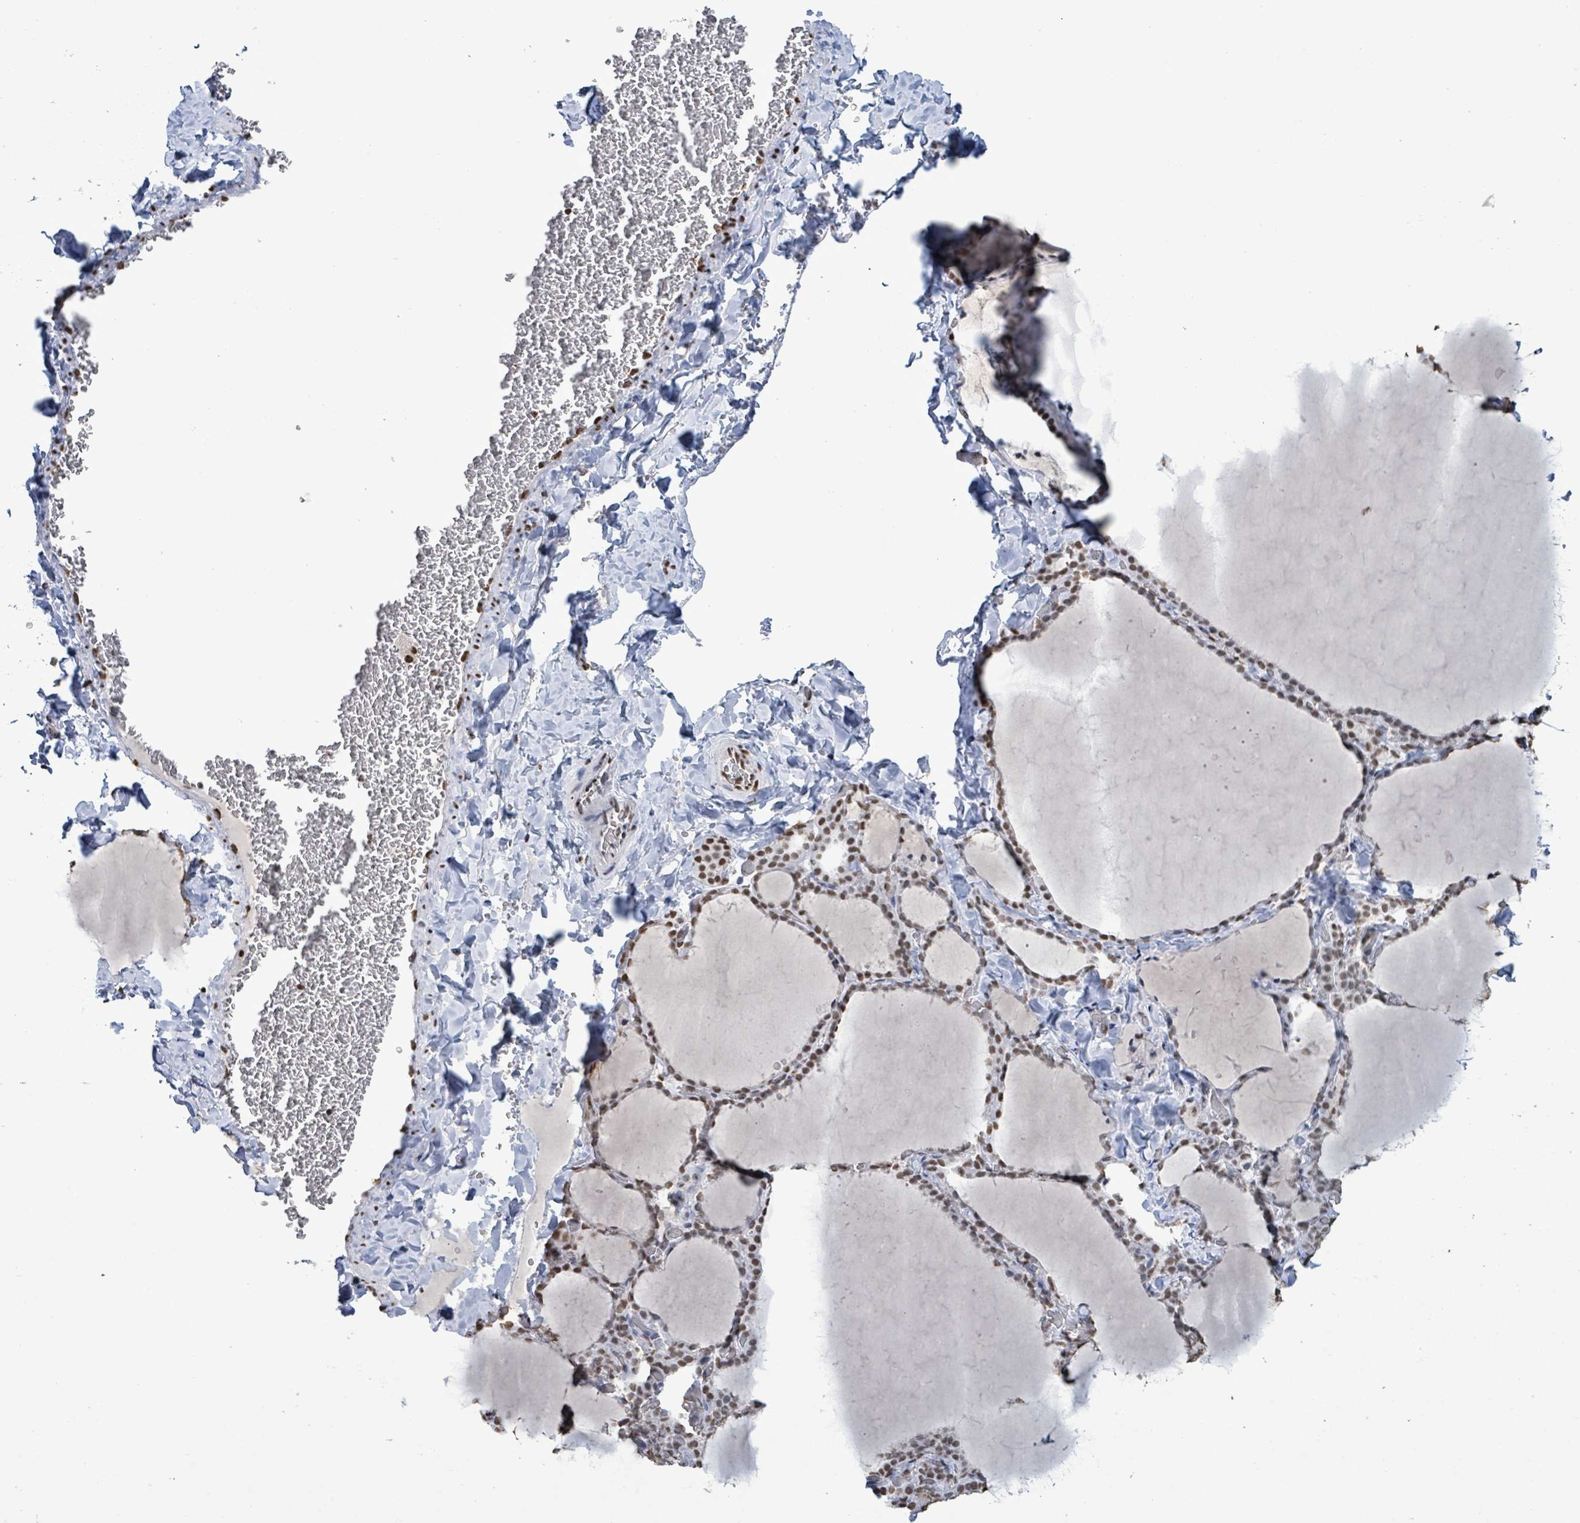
{"staining": {"intensity": "moderate", "quantity": "25%-75%", "location": "nuclear"}, "tissue": "thyroid gland", "cell_type": "Glandular cells", "image_type": "normal", "snomed": [{"axis": "morphology", "description": "Normal tissue, NOS"}, {"axis": "topography", "description": "Thyroid gland"}], "caption": "Glandular cells reveal medium levels of moderate nuclear positivity in about 25%-75% of cells in unremarkable thyroid gland.", "gene": "SAMD14", "patient": {"sex": "female", "age": 22}}